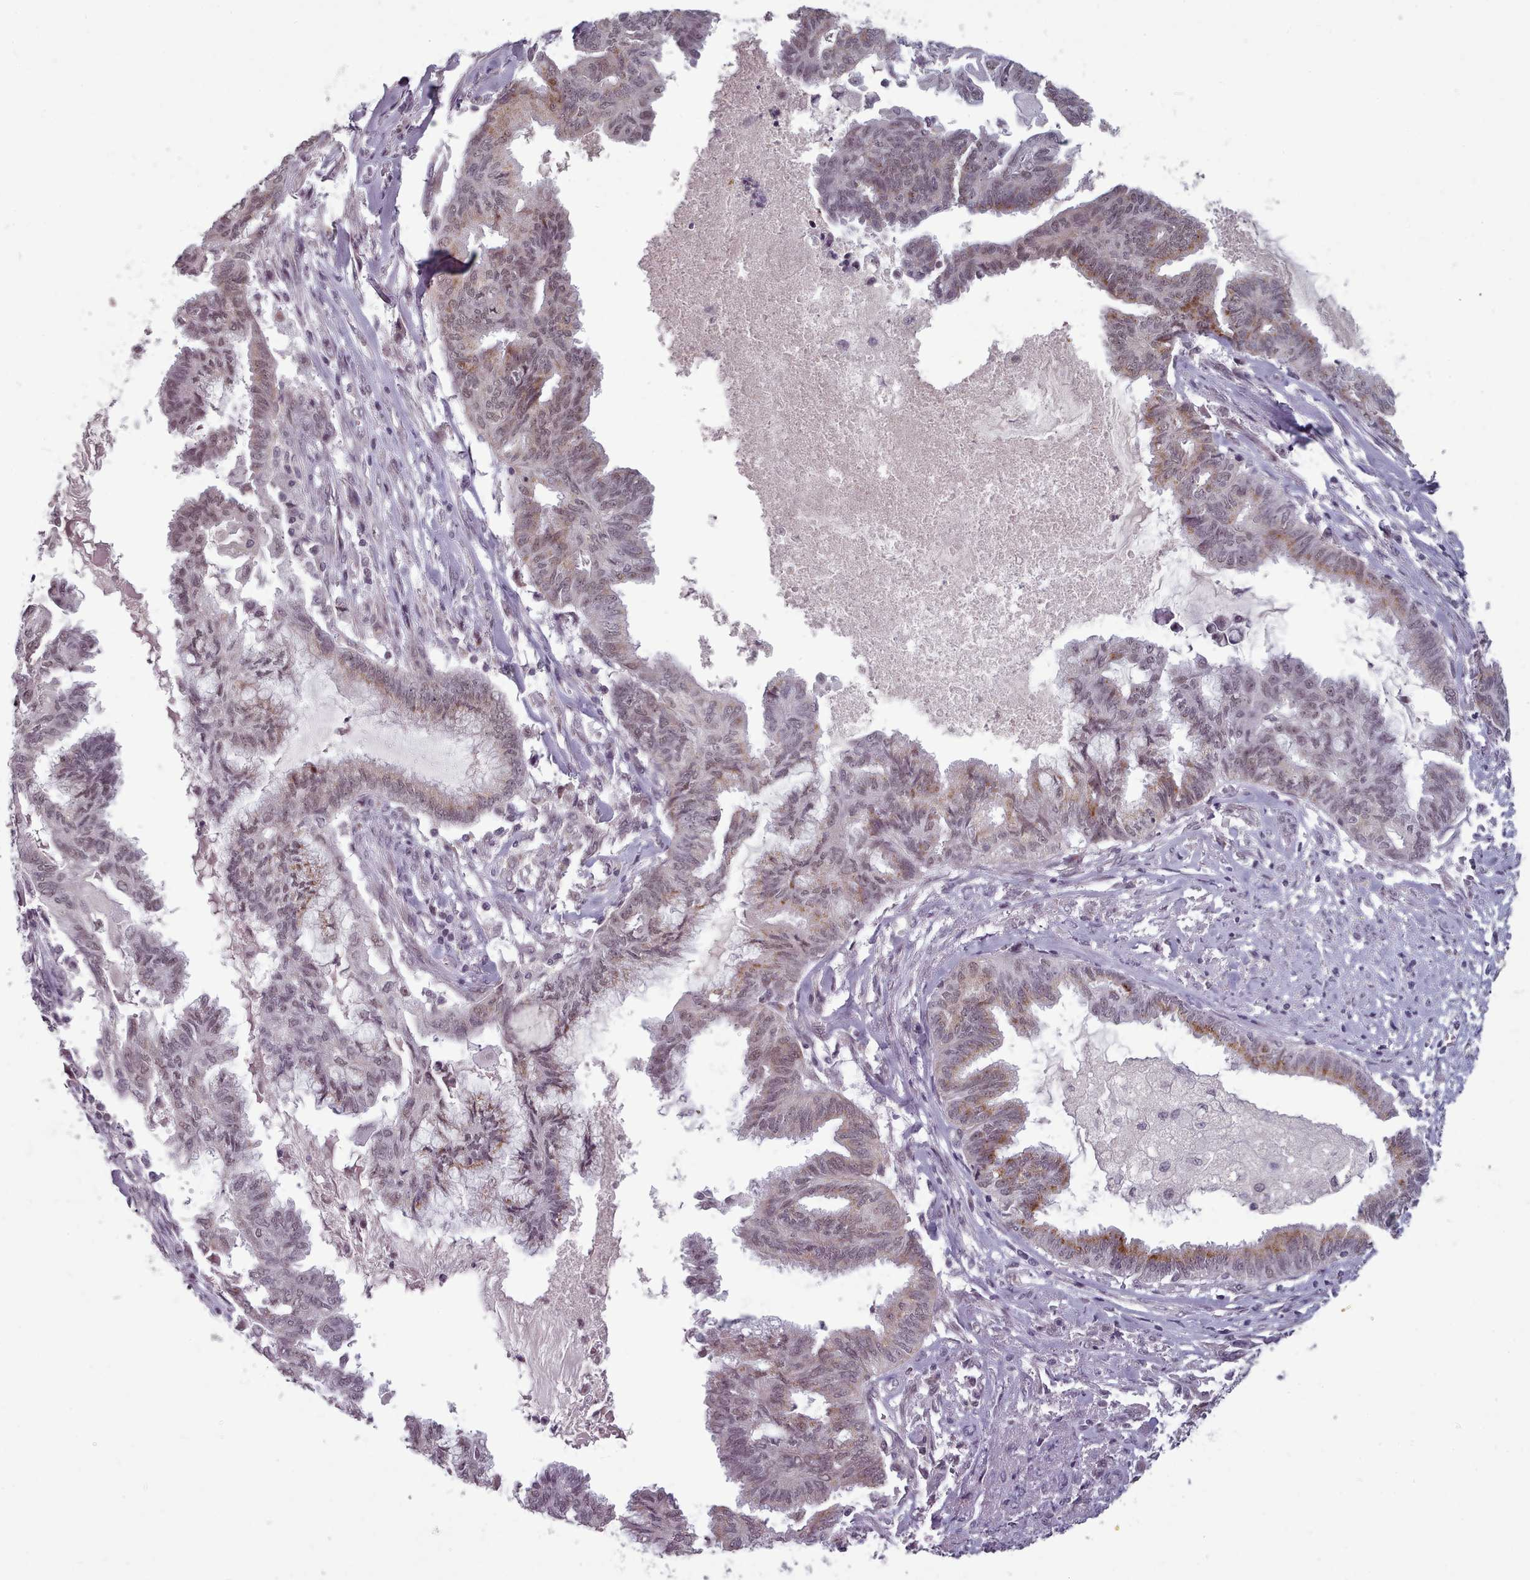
{"staining": {"intensity": "weak", "quantity": "25%-75%", "location": "cytoplasmic/membranous,nuclear"}, "tissue": "endometrial cancer", "cell_type": "Tumor cells", "image_type": "cancer", "snomed": [{"axis": "morphology", "description": "Adenocarcinoma, NOS"}, {"axis": "topography", "description": "Endometrium"}], "caption": "Weak cytoplasmic/membranous and nuclear protein positivity is appreciated in about 25%-75% of tumor cells in endometrial cancer (adenocarcinoma).", "gene": "SRSF9", "patient": {"sex": "female", "age": 86}}